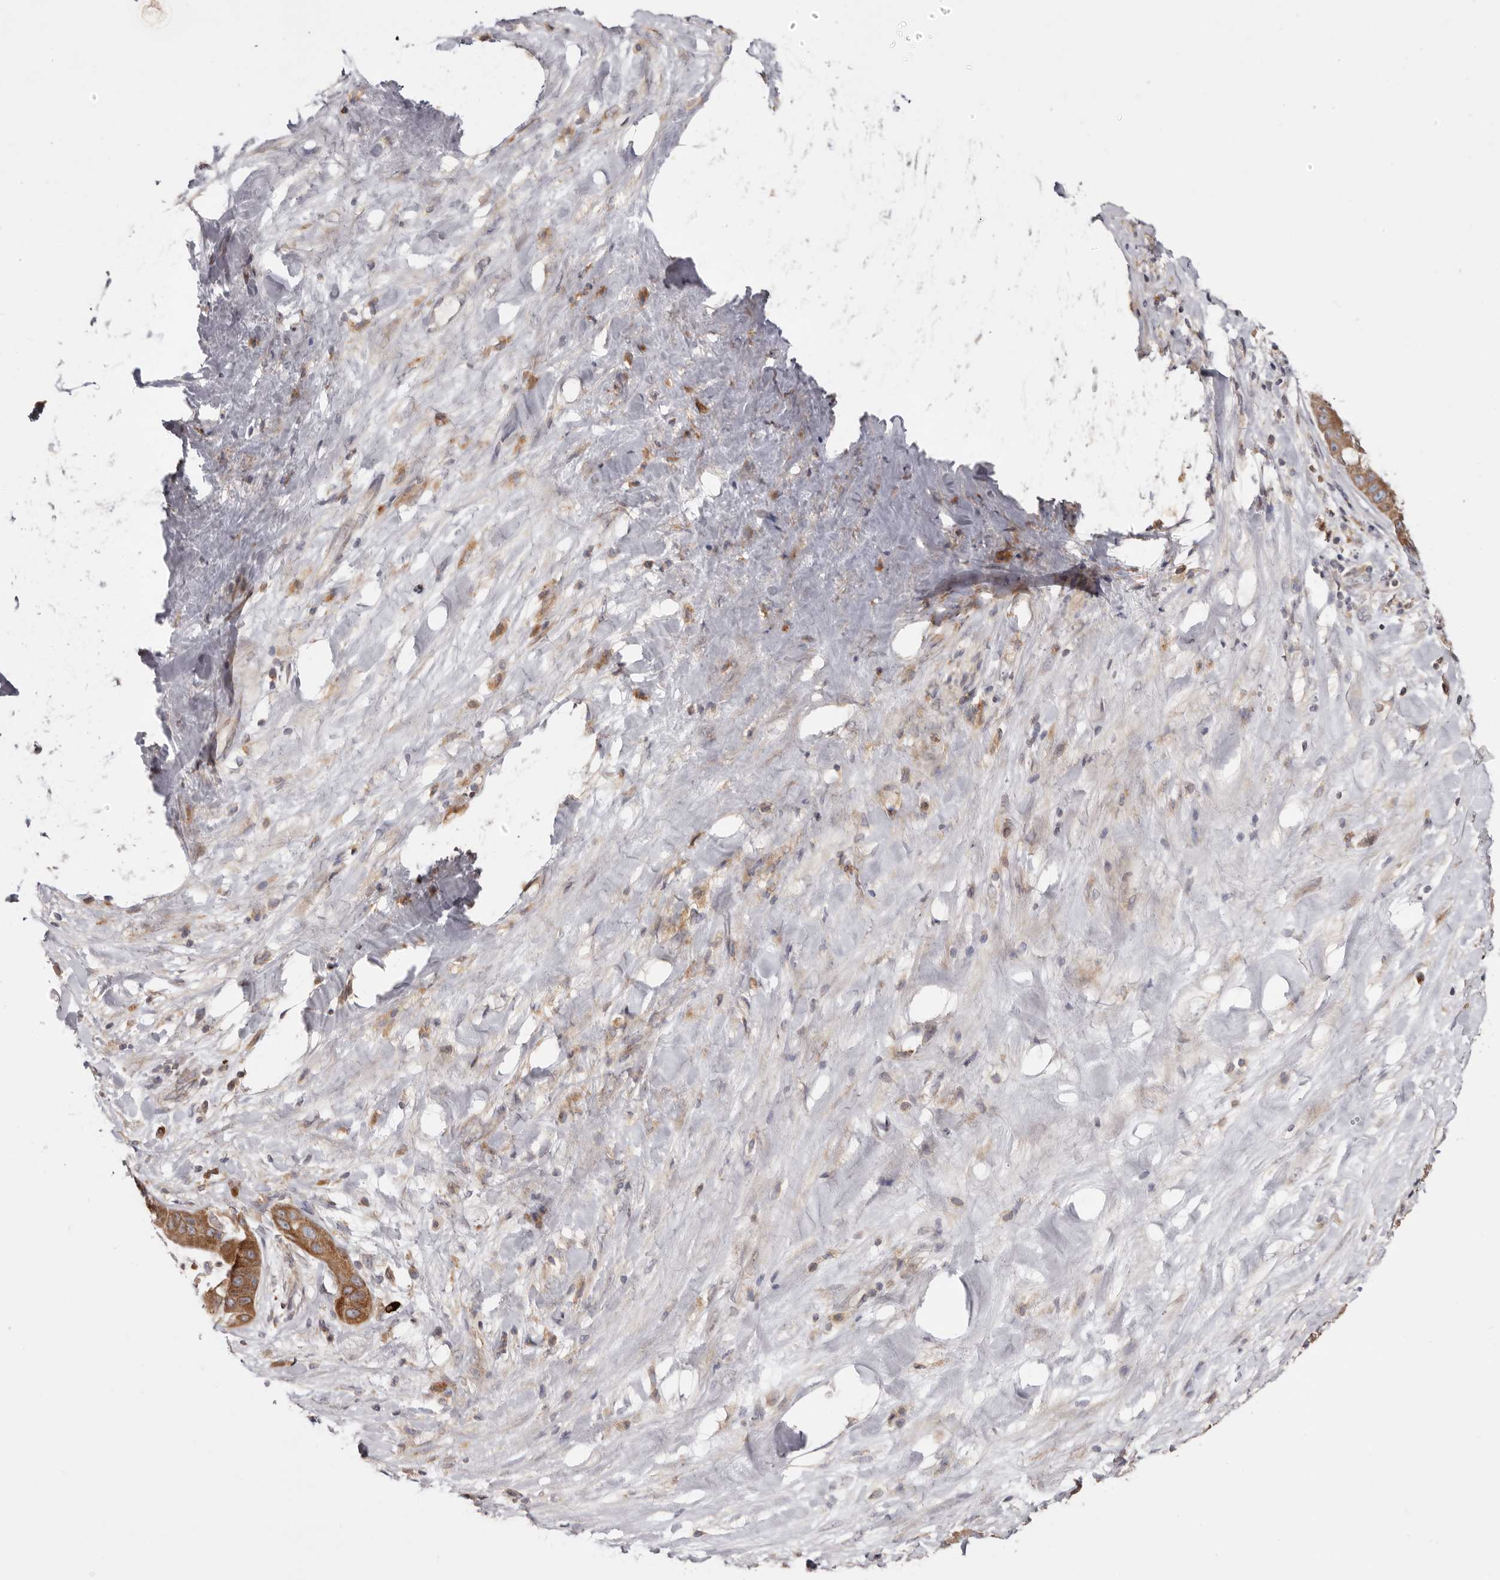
{"staining": {"intensity": "moderate", "quantity": ">75%", "location": "cytoplasmic/membranous"}, "tissue": "liver cancer", "cell_type": "Tumor cells", "image_type": "cancer", "snomed": [{"axis": "morphology", "description": "Cholangiocarcinoma"}, {"axis": "topography", "description": "Liver"}], "caption": "A brown stain highlights moderate cytoplasmic/membranous expression of a protein in human cholangiocarcinoma (liver) tumor cells.", "gene": "TMUB1", "patient": {"sex": "female", "age": 52}}